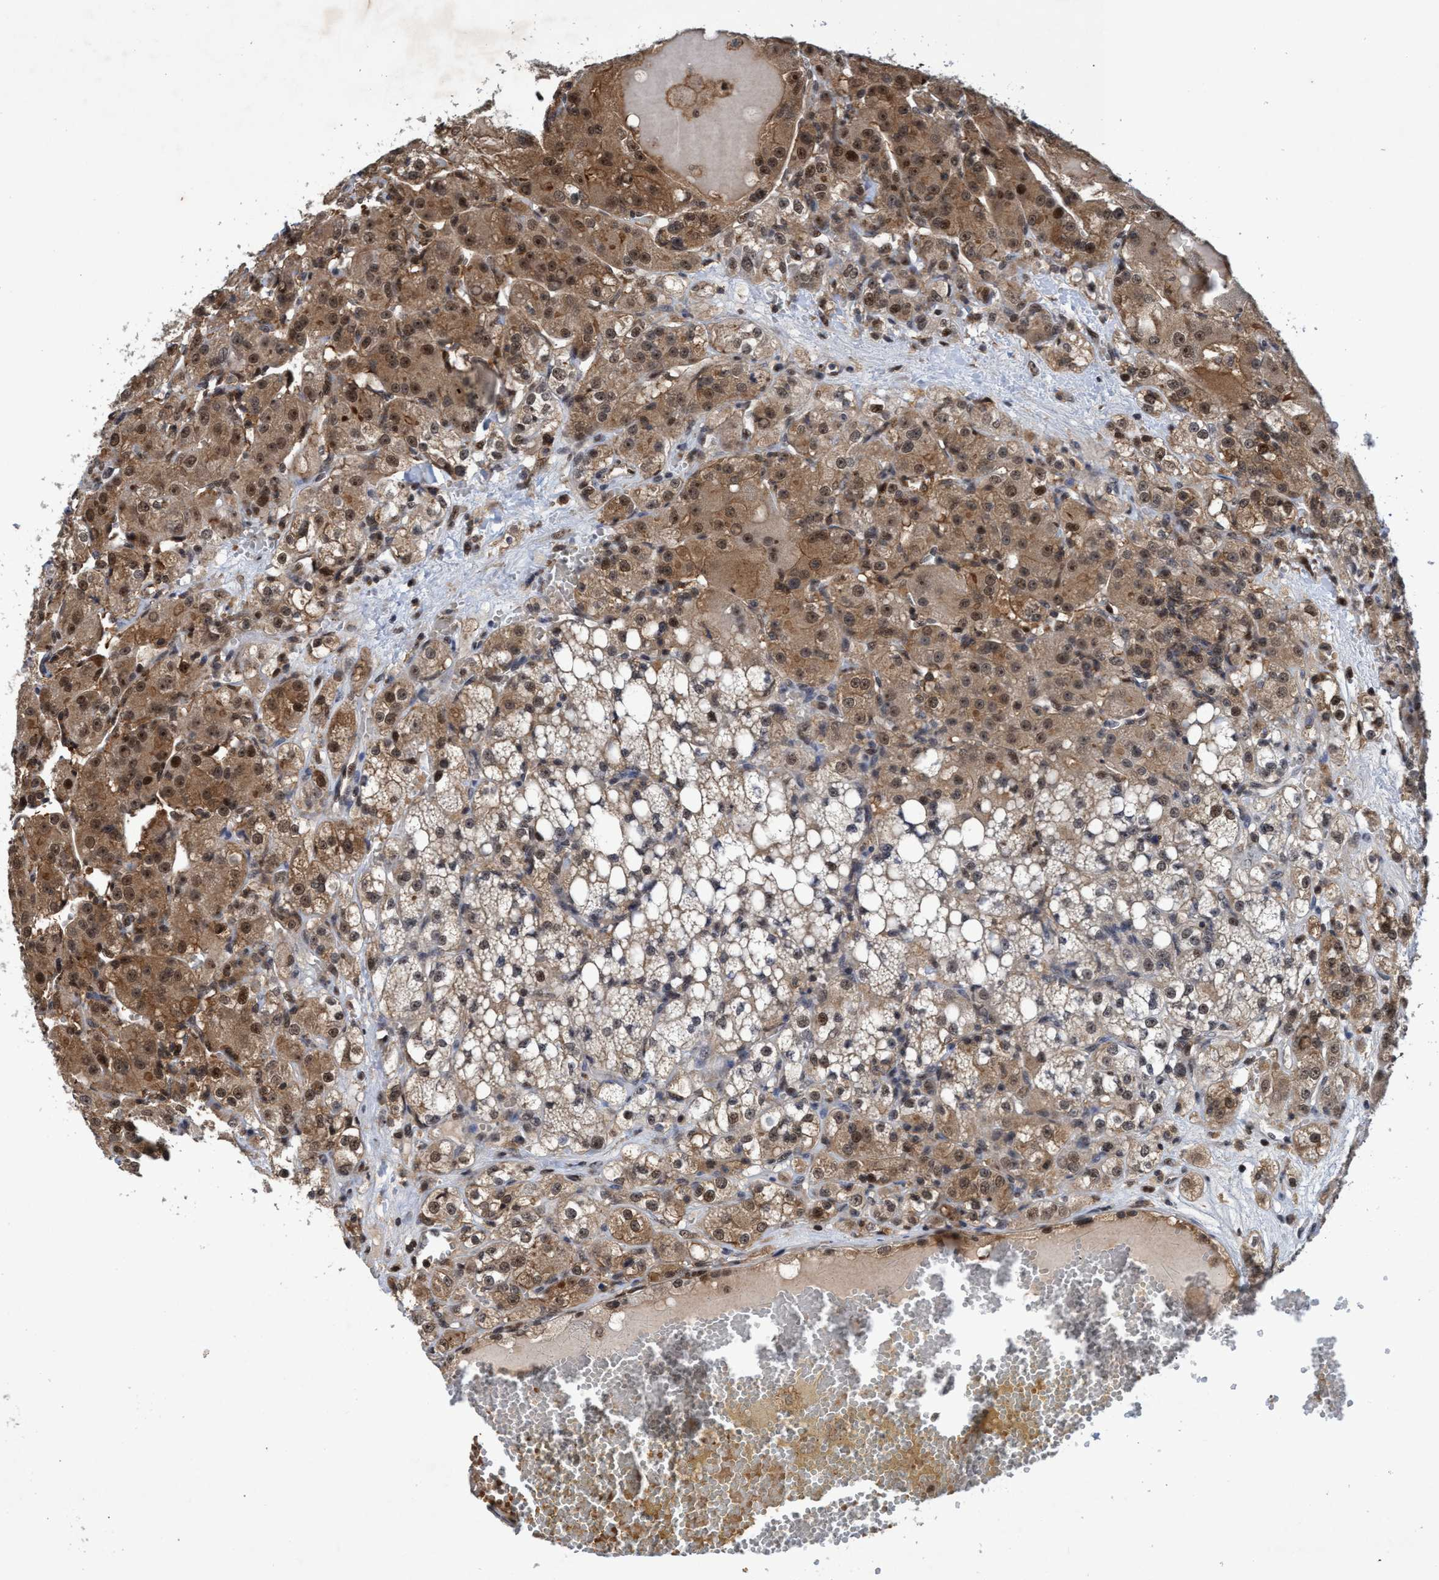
{"staining": {"intensity": "moderate", "quantity": ">75%", "location": "cytoplasmic/membranous,nuclear"}, "tissue": "renal cancer", "cell_type": "Tumor cells", "image_type": "cancer", "snomed": [{"axis": "morphology", "description": "Normal tissue, NOS"}, {"axis": "morphology", "description": "Adenocarcinoma, NOS"}, {"axis": "topography", "description": "Kidney"}], "caption": "Human renal cancer stained with a protein marker shows moderate staining in tumor cells.", "gene": "GTF2F1", "patient": {"sex": "male", "age": 61}}